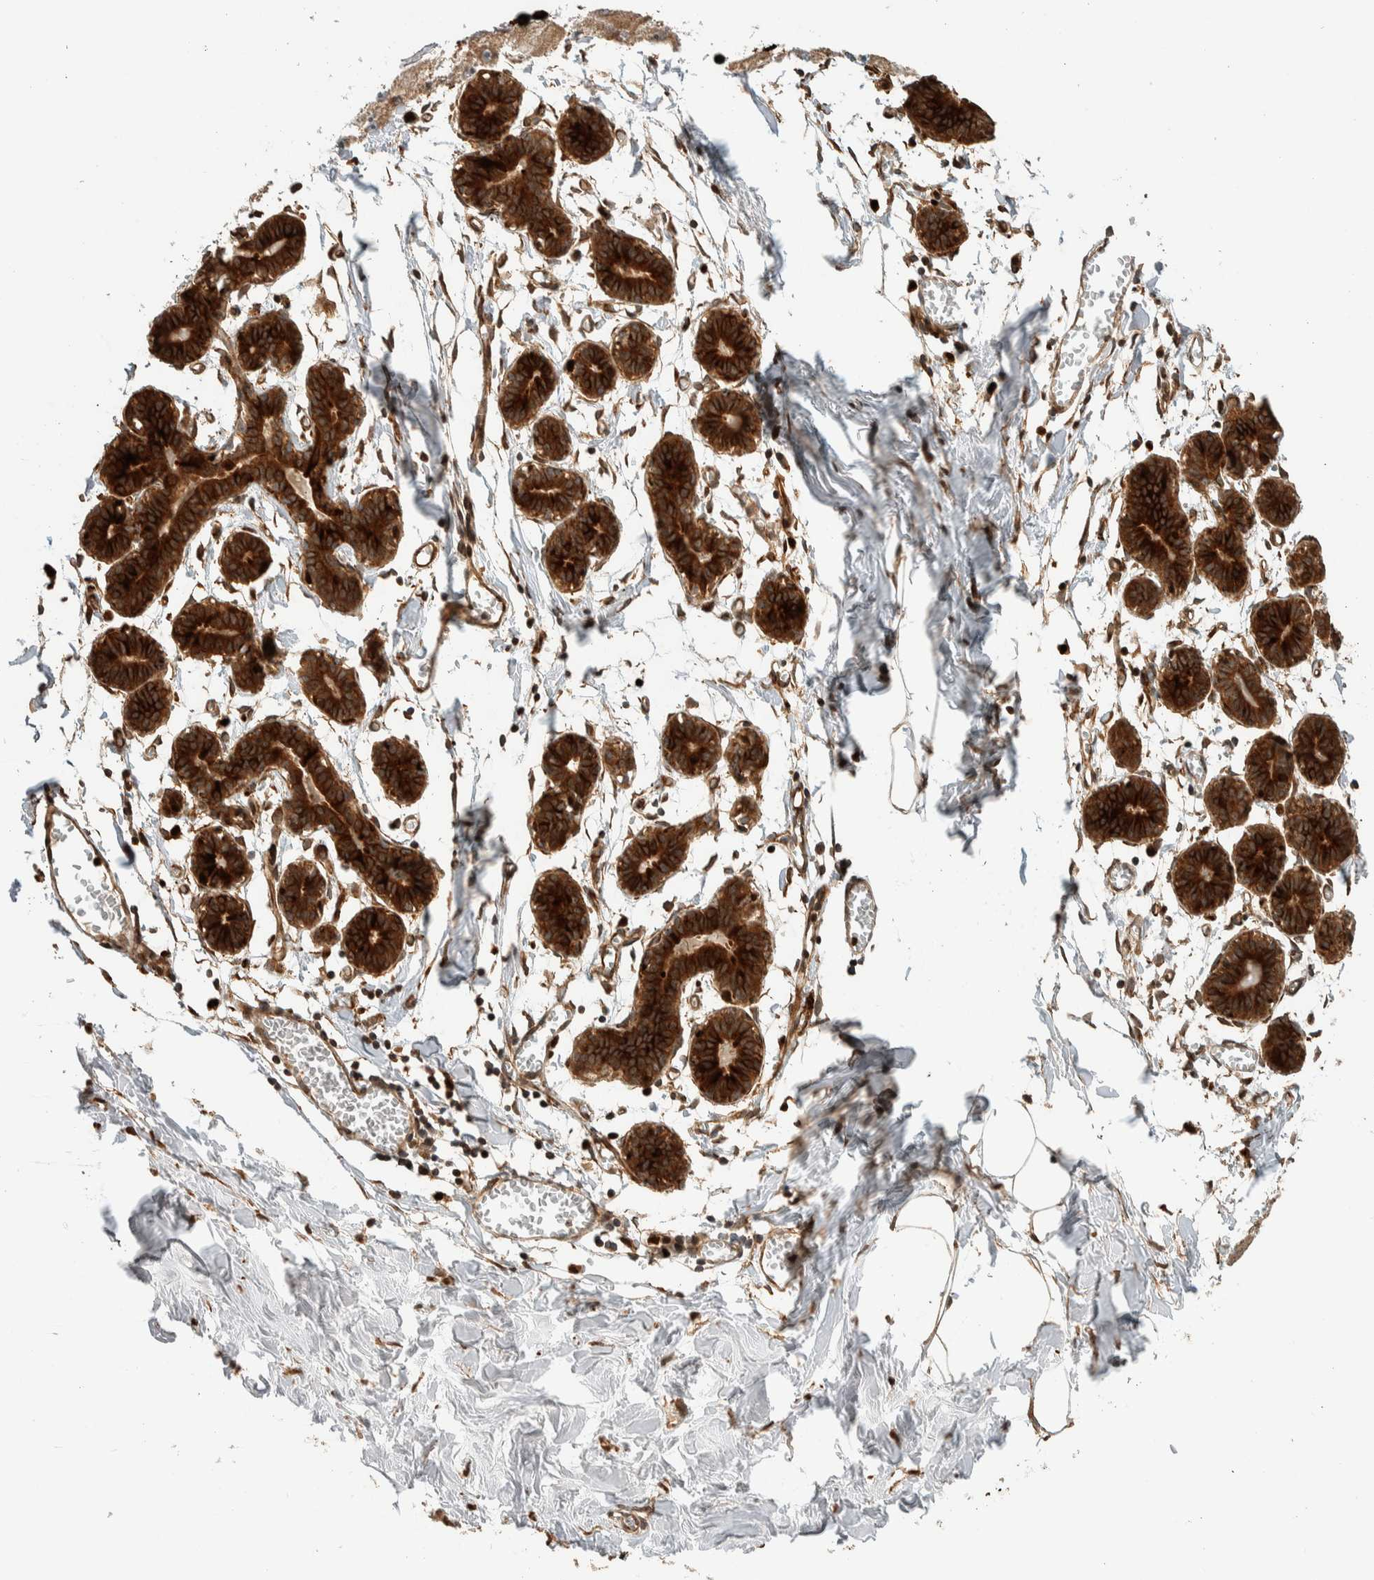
{"staining": {"intensity": "negative", "quantity": "none", "location": "none"}, "tissue": "breast", "cell_type": "Adipocytes", "image_type": "normal", "snomed": [{"axis": "morphology", "description": "Normal tissue, NOS"}, {"axis": "topography", "description": "Breast"}], "caption": "The image exhibits no staining of adipocytes in unremarkable breast.", "gene": "VPS53", "patient": {"sex": "female", "age": 27}}